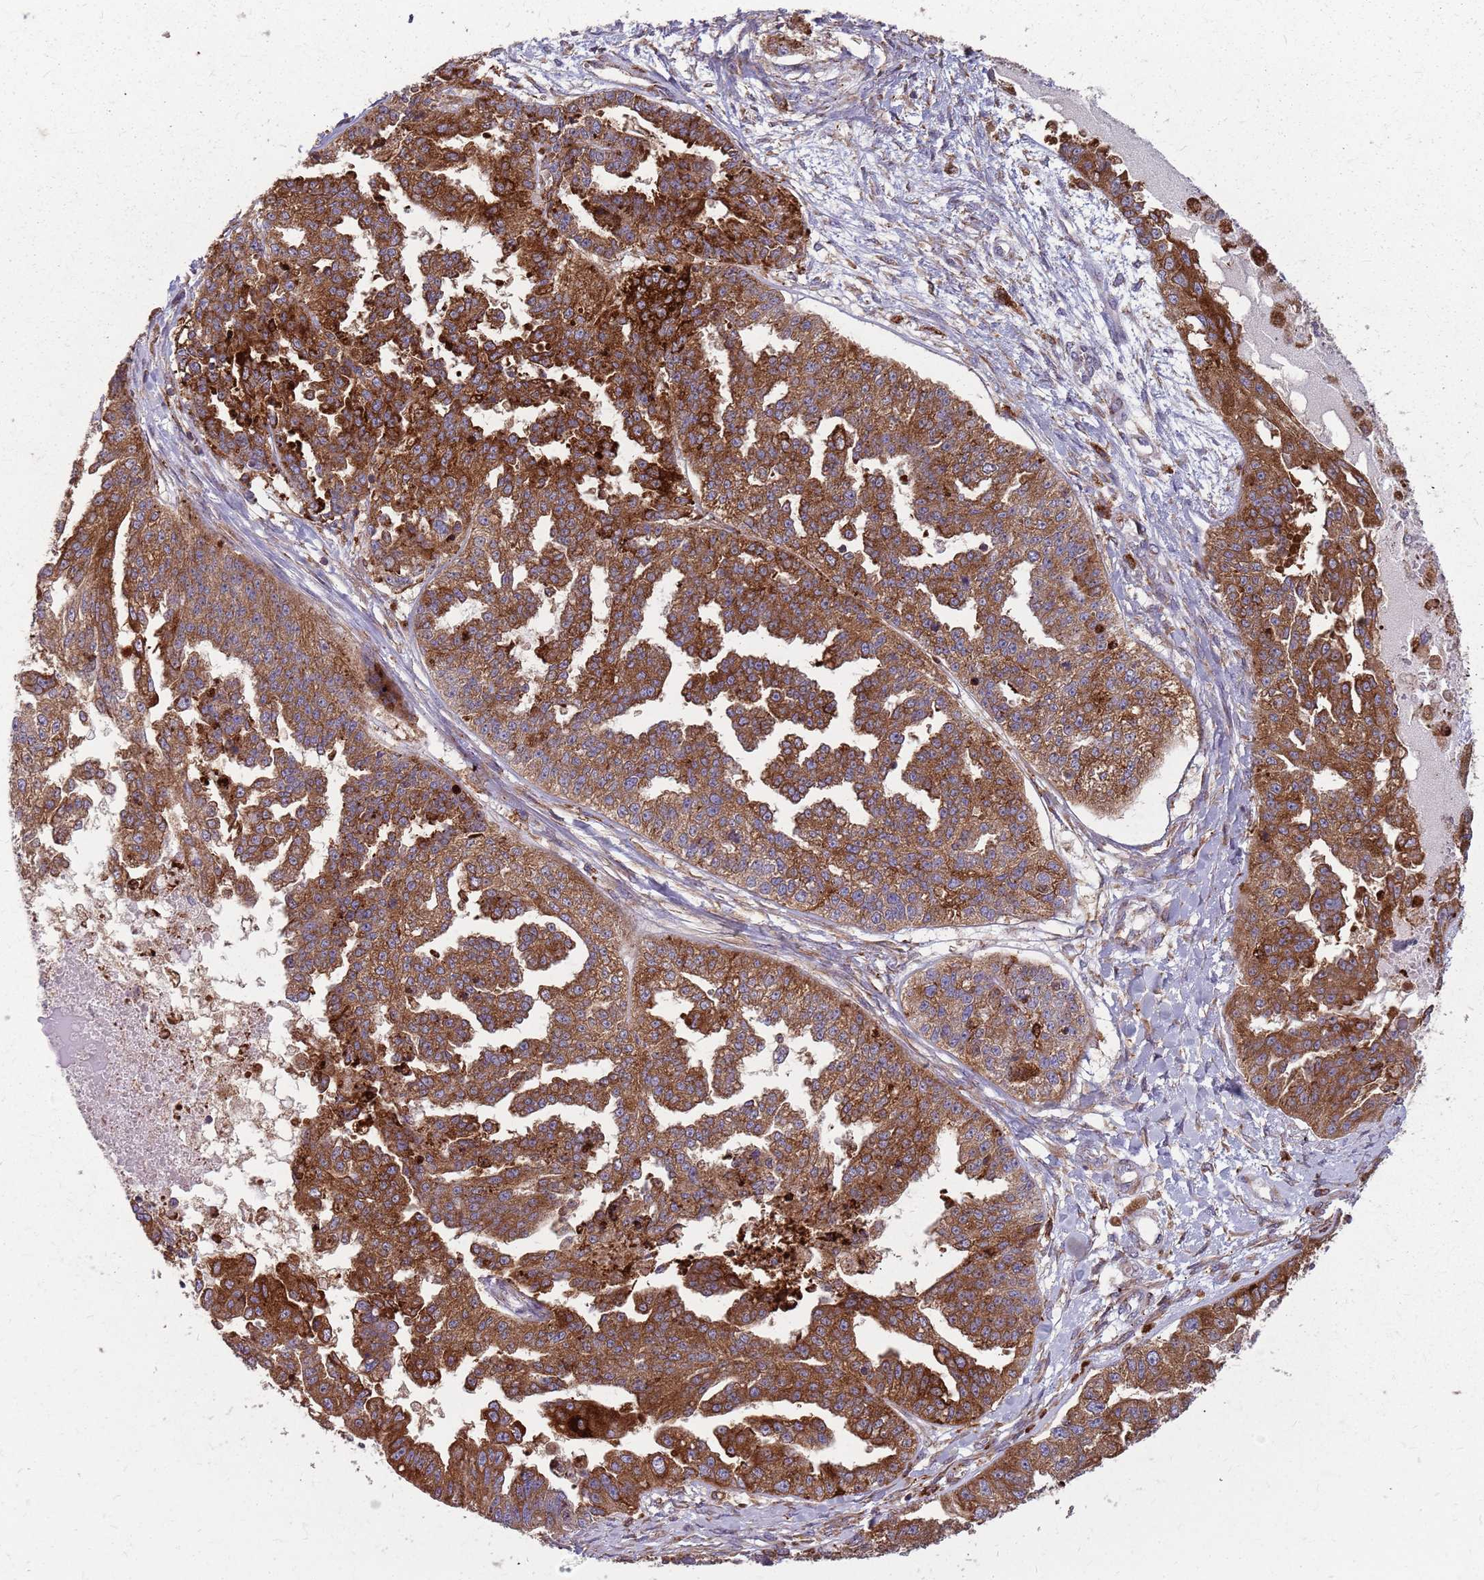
{"staining": {"intensity": "strong", "quantity": ">75%", "location": "cytoplasmic/membranous"}, "tissue": "ovarian cancer", "cell_type": "Tumor cells", "image_type": "cancer", "snomed": [{"axis": "morphology", "description": "Cystadenocarcinoma, serous, NOS"}, {"axis": "topography", "description": "Ovary"}], "caption": "The immunohistochemical stain shows strong cytoplasmic/membranous staining in tumor cells of ovarian cancer tissue. The staining is performed using DAB brown chromogen to label protein expression. The nuclei are counter-stained blue using hematoxylin.", "gene": "NME4", "patient": {"sex": "female", "age": 58}}